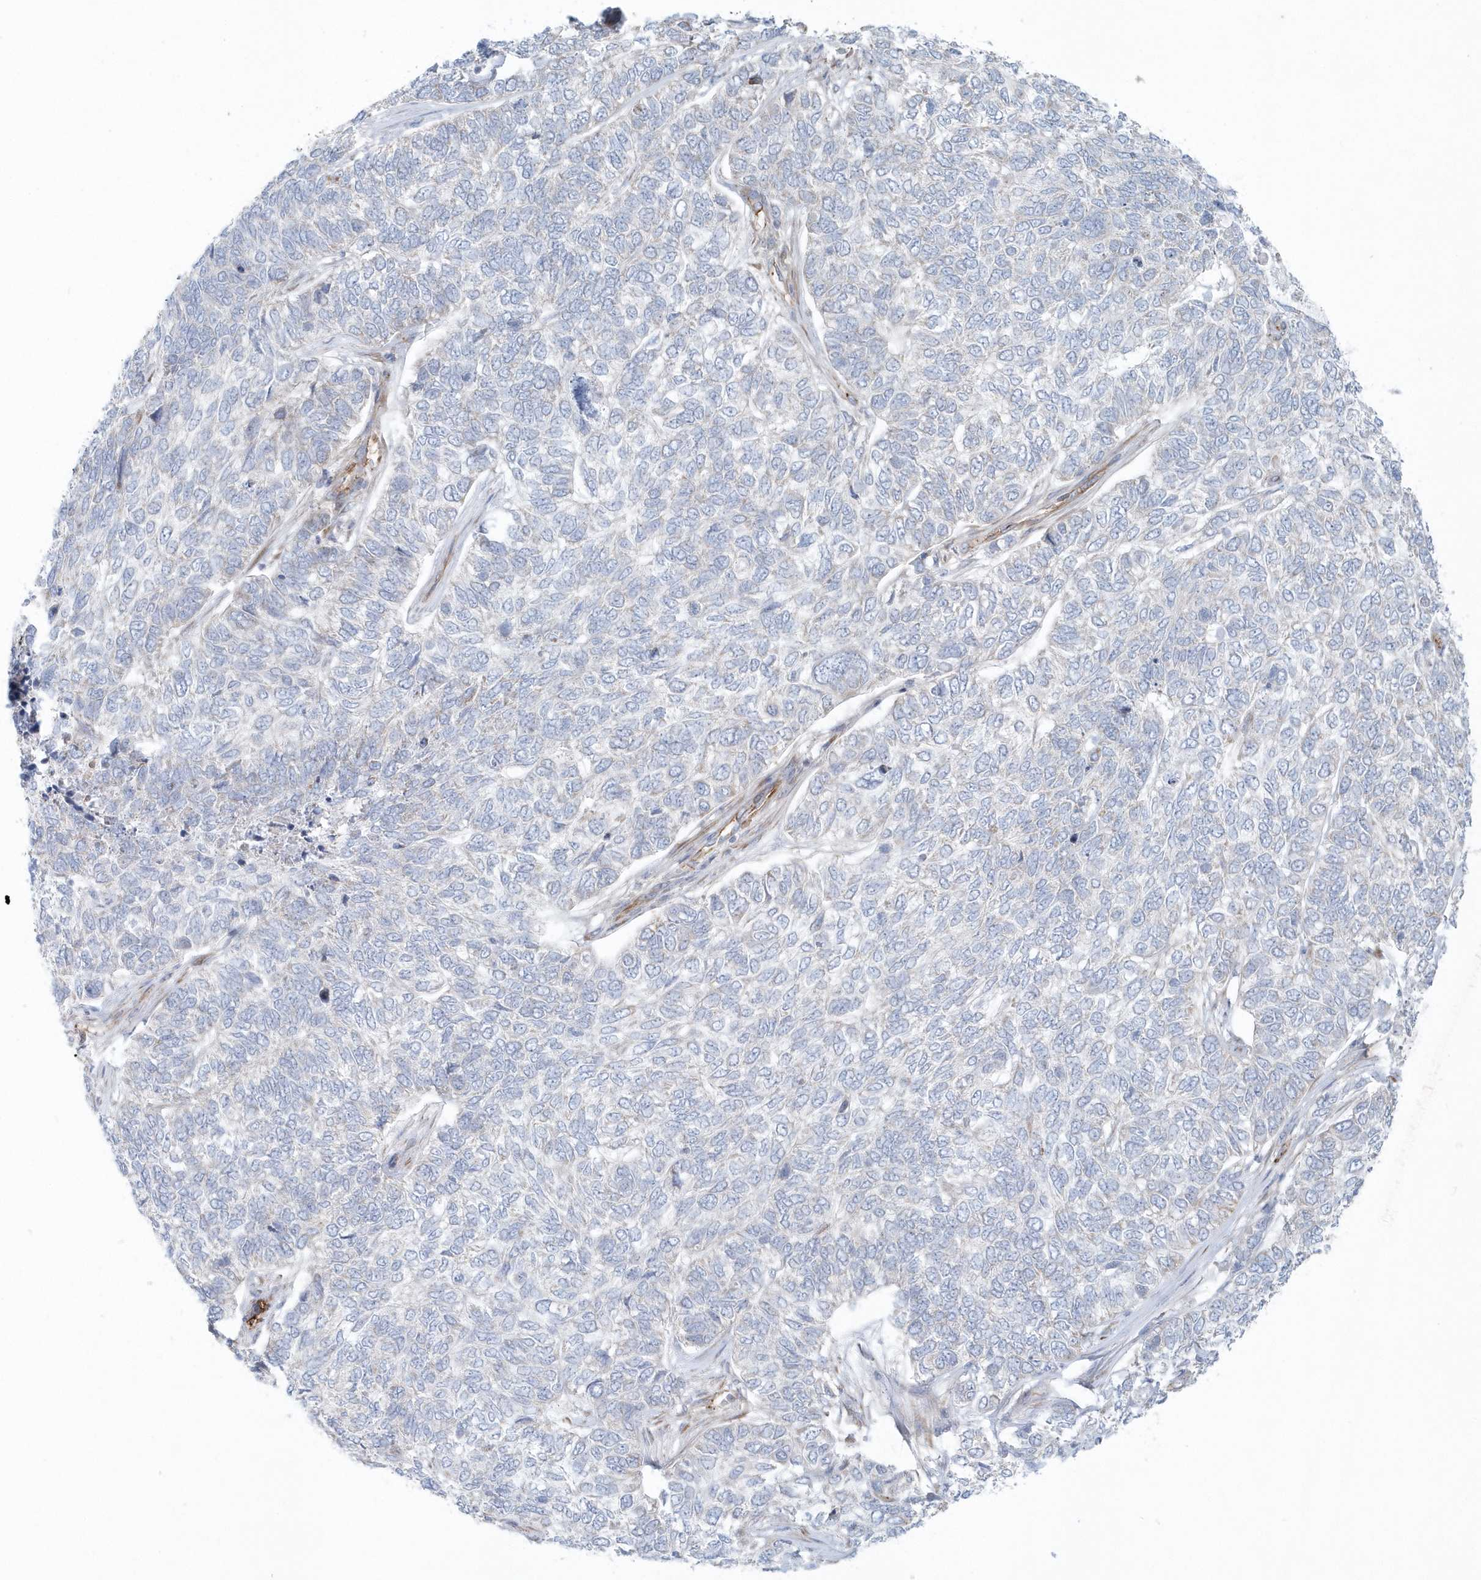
{"staining": {"intensity": "negative", "quantity": "none", "location": "none"}, "tissue": "skin cancer", "cell_type": "Tumor cells", "image_type": "cancer", "snomed": [{"axis": "morphology", "description": "Basal cell carcinoma"}, {"axis": "topography", "description": "Skin"}], "caption": "Immunohistochemical staining of human skin basal cell carcinoma shows no significant expression in tumor cells. (Stains: DAB immunohistochemistry with hematoxylin counter stain, Microscopy: brightfield microscopy at high magnification).", "gene": "GPR152", "patient": {"sex": "female", "age": 65}}